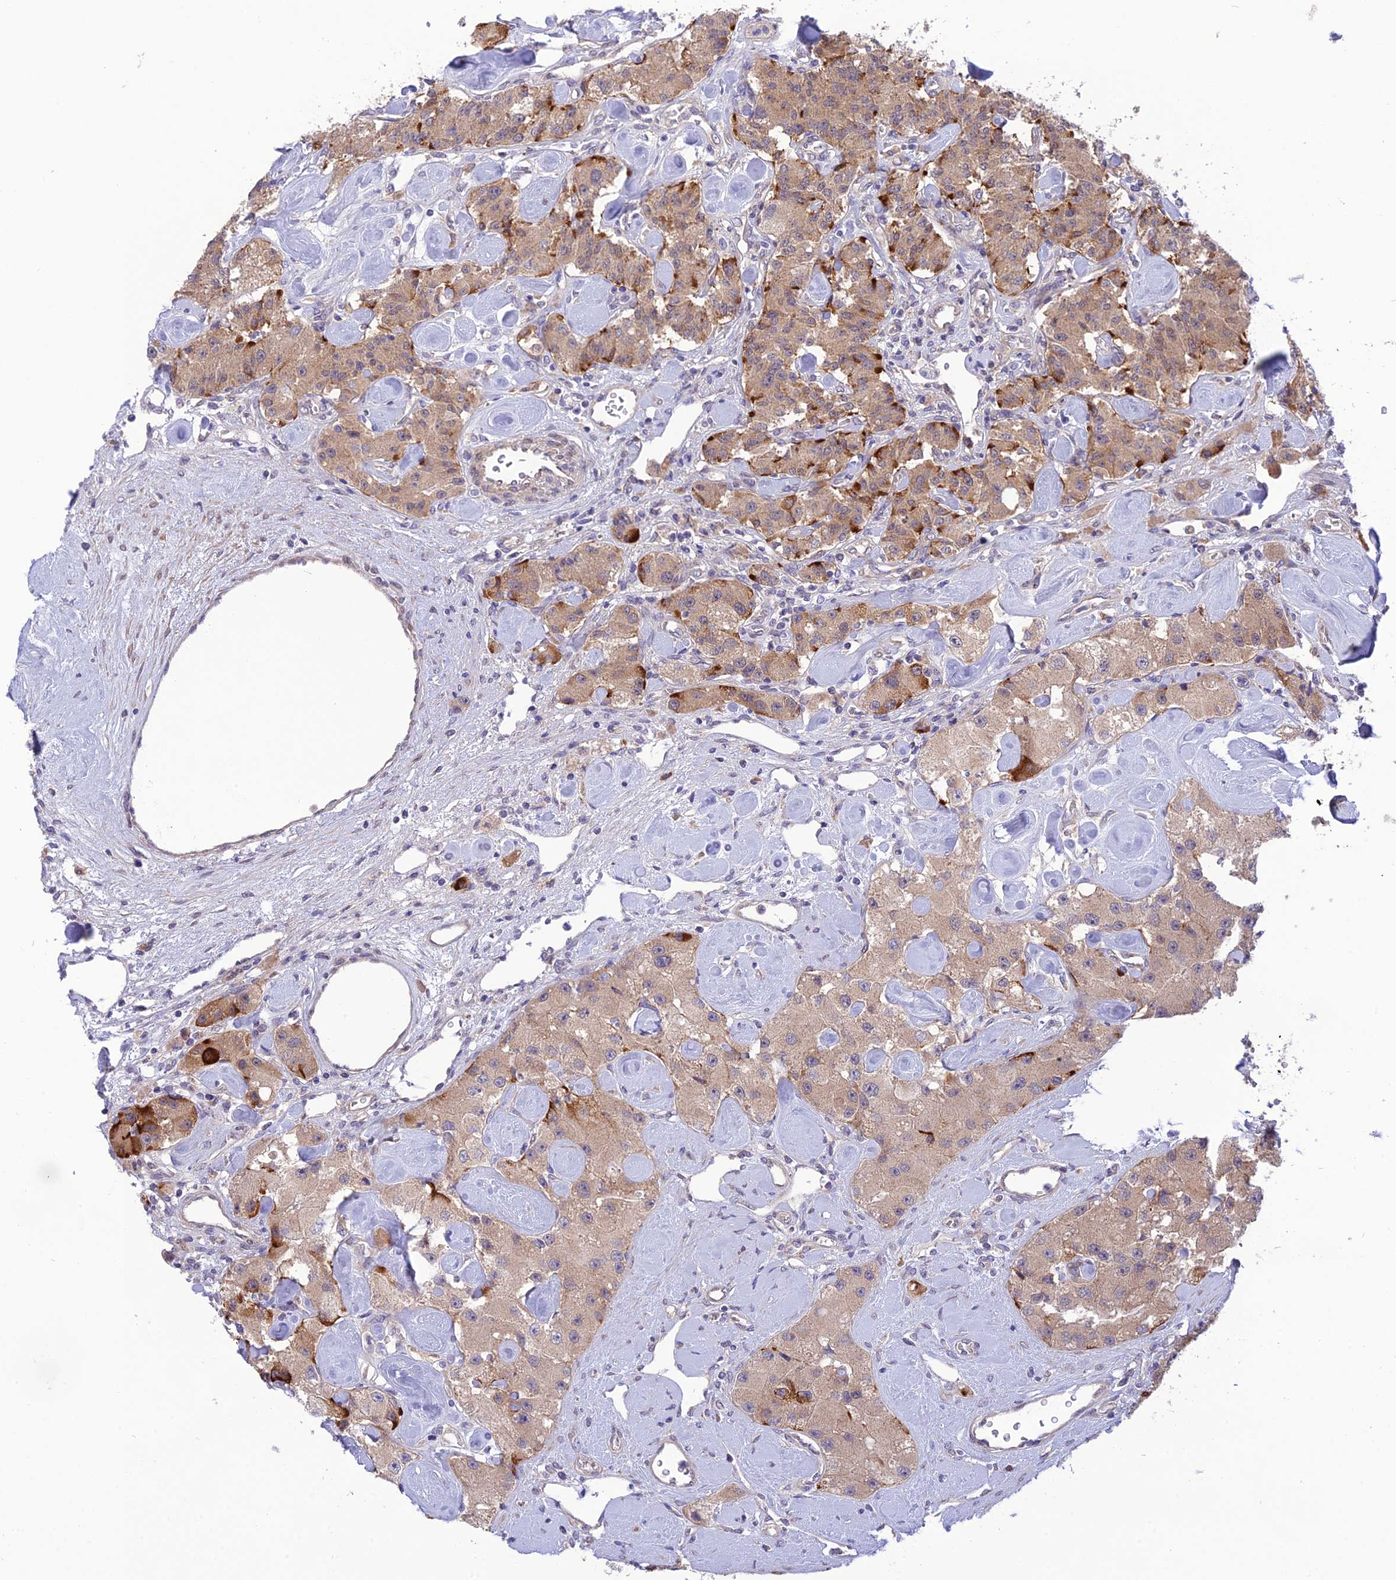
{"staining": {"intensity": "moderate", "quantity": "<25%", "location": "cytoplasmic/membranous"}, "tissue": "carcinoid", "cell_type": "Tumor cells", "image_type": "cancer", "snomed": [{"axis": "morphology", "description": "Carcinoid, malignant, NOS"}, {"axis": "topography", "description": "Pancreas"}], "caption": "Carcinoid stained with a brown dye exhibits moderate cytoplasmic/membranous positive staining in approximately <25% of tumor cells.", "gene": "UROS", "patient": {"sex": "male", "age": 41}}